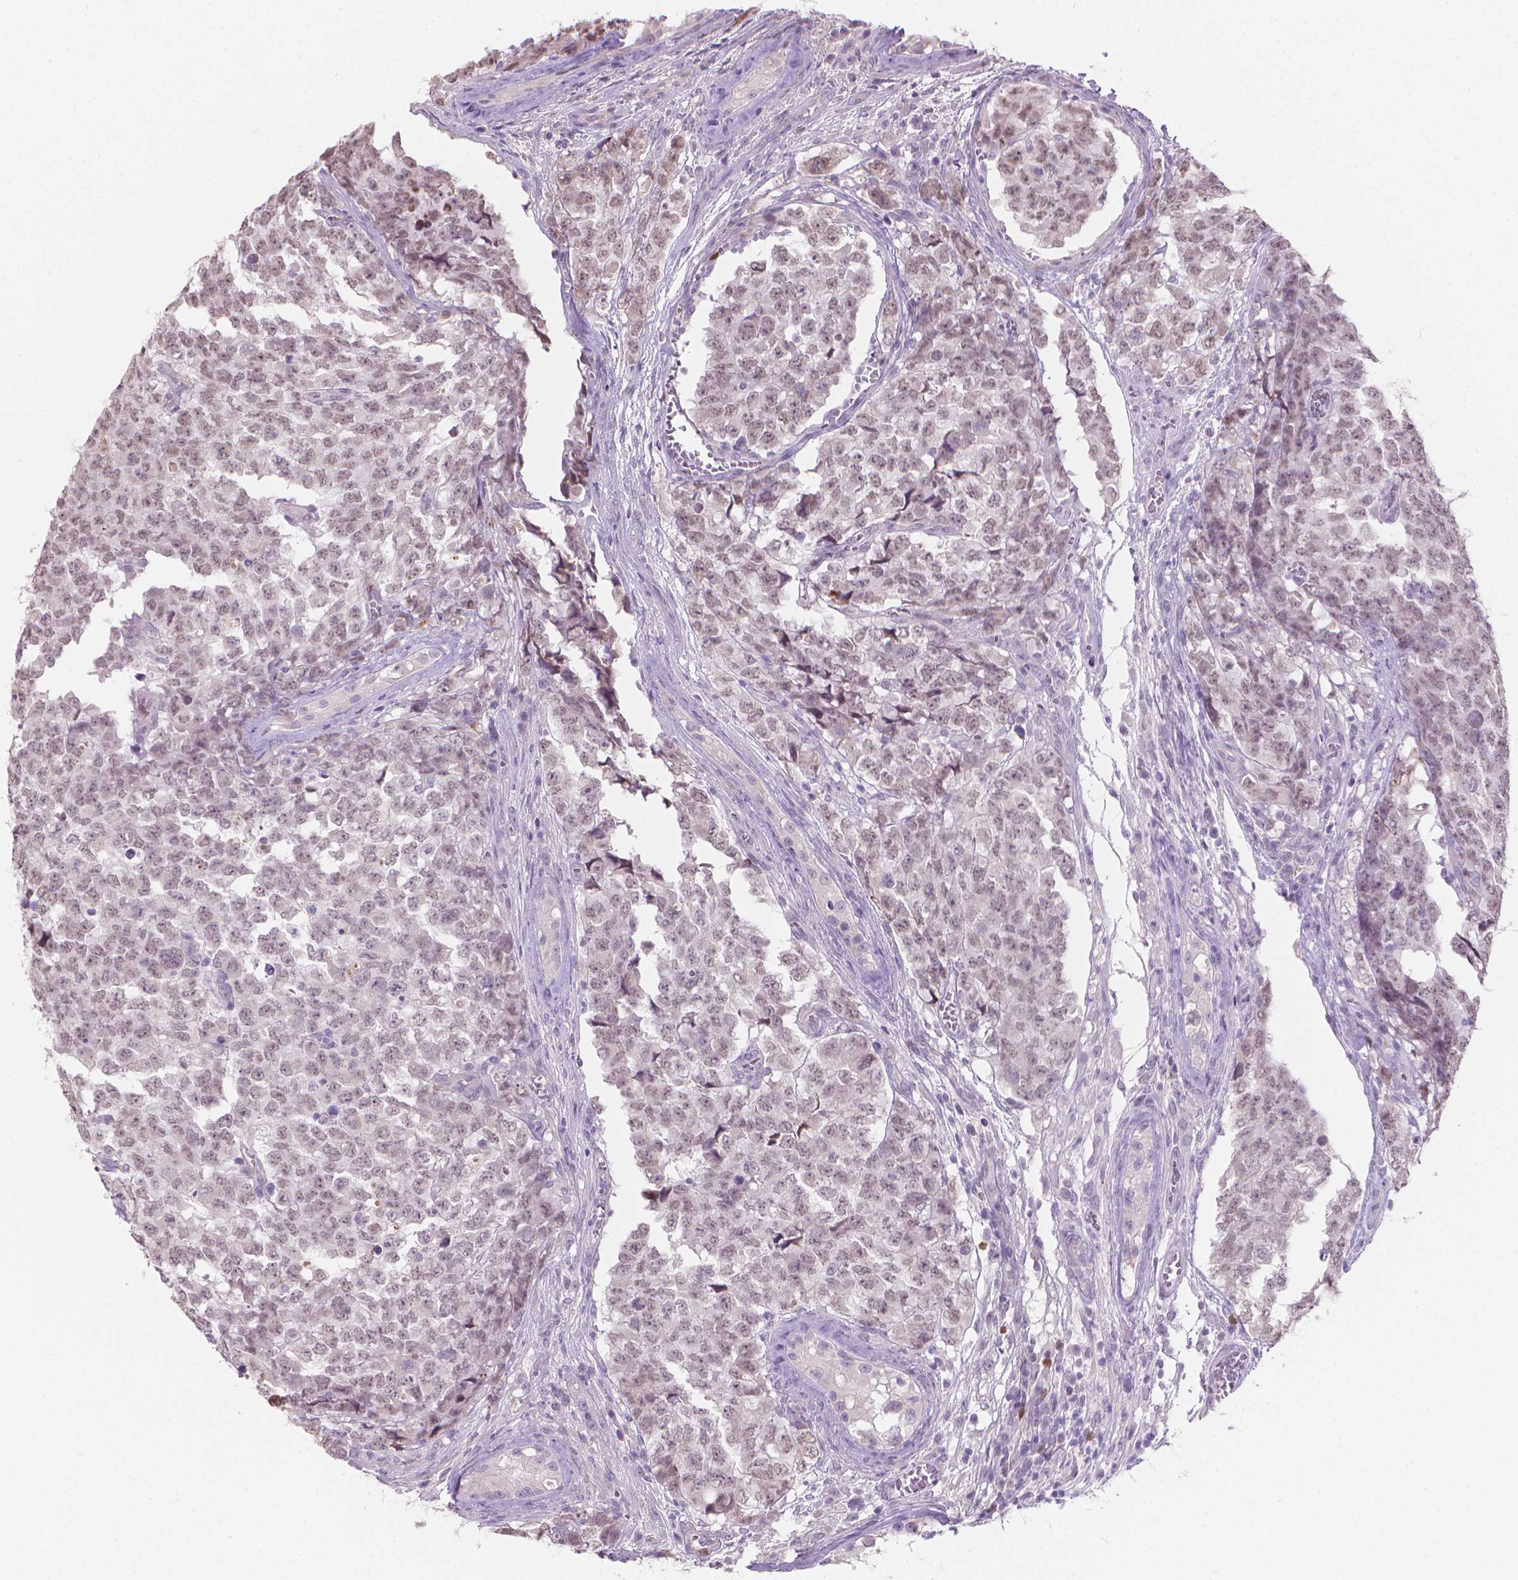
{"staining": {"intensity": "negative", "quantity": "none", "location": "none"}, "tissue": "testis cancer", "cell_type": "Tumor cells", "image_type": "cancer", "snomed": [{"axis": "morphology", "description": "Carcinoma, Embryonal, NOS"}, {"axis": "topography", "description": "Testis"}], "caption": "The immunohistochemistry micrograph has no significant expression in tumor cells of testis cancer (embryonal carcinoma) tissue. (IHC, brightfield microscopy, high magnification).", "gene": "GSDMA", "patient": {"sex": "male", "age": 23}}